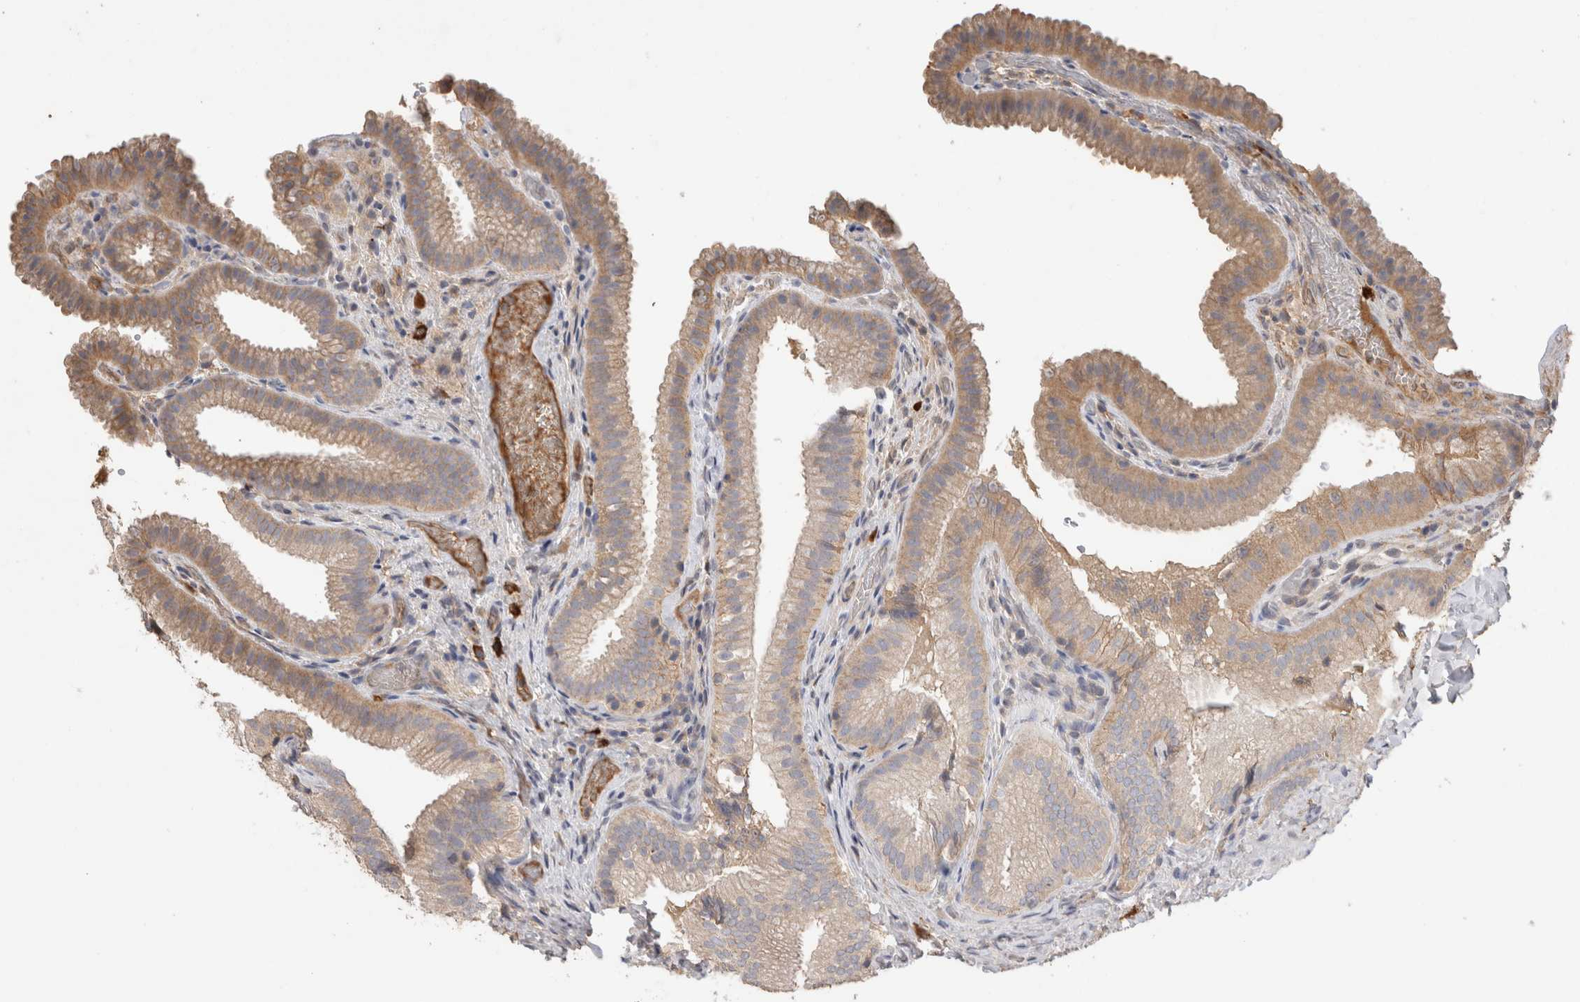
{"staining": {"intensity": "weak", "quantity": ">75%", "location": "cytoplasmic/membranous"}, "tissue": "gallbladder", "cell_type": "Glandular cells", "image_type": "normal", "snomed": [{"axis": "morphology", "description": "Normal tissue, NOS"}, {"axis": "topography", "description": "Gallbladder"}], "caption": "An IHC micrograph of benign tissue is shown. Protein staining in brown highlights weak cytoplasmic/membranous positivity in gallbladder within glandular cells.", "gene": "PPP3CC", "patient": {"sex": "female", "age": 30}}